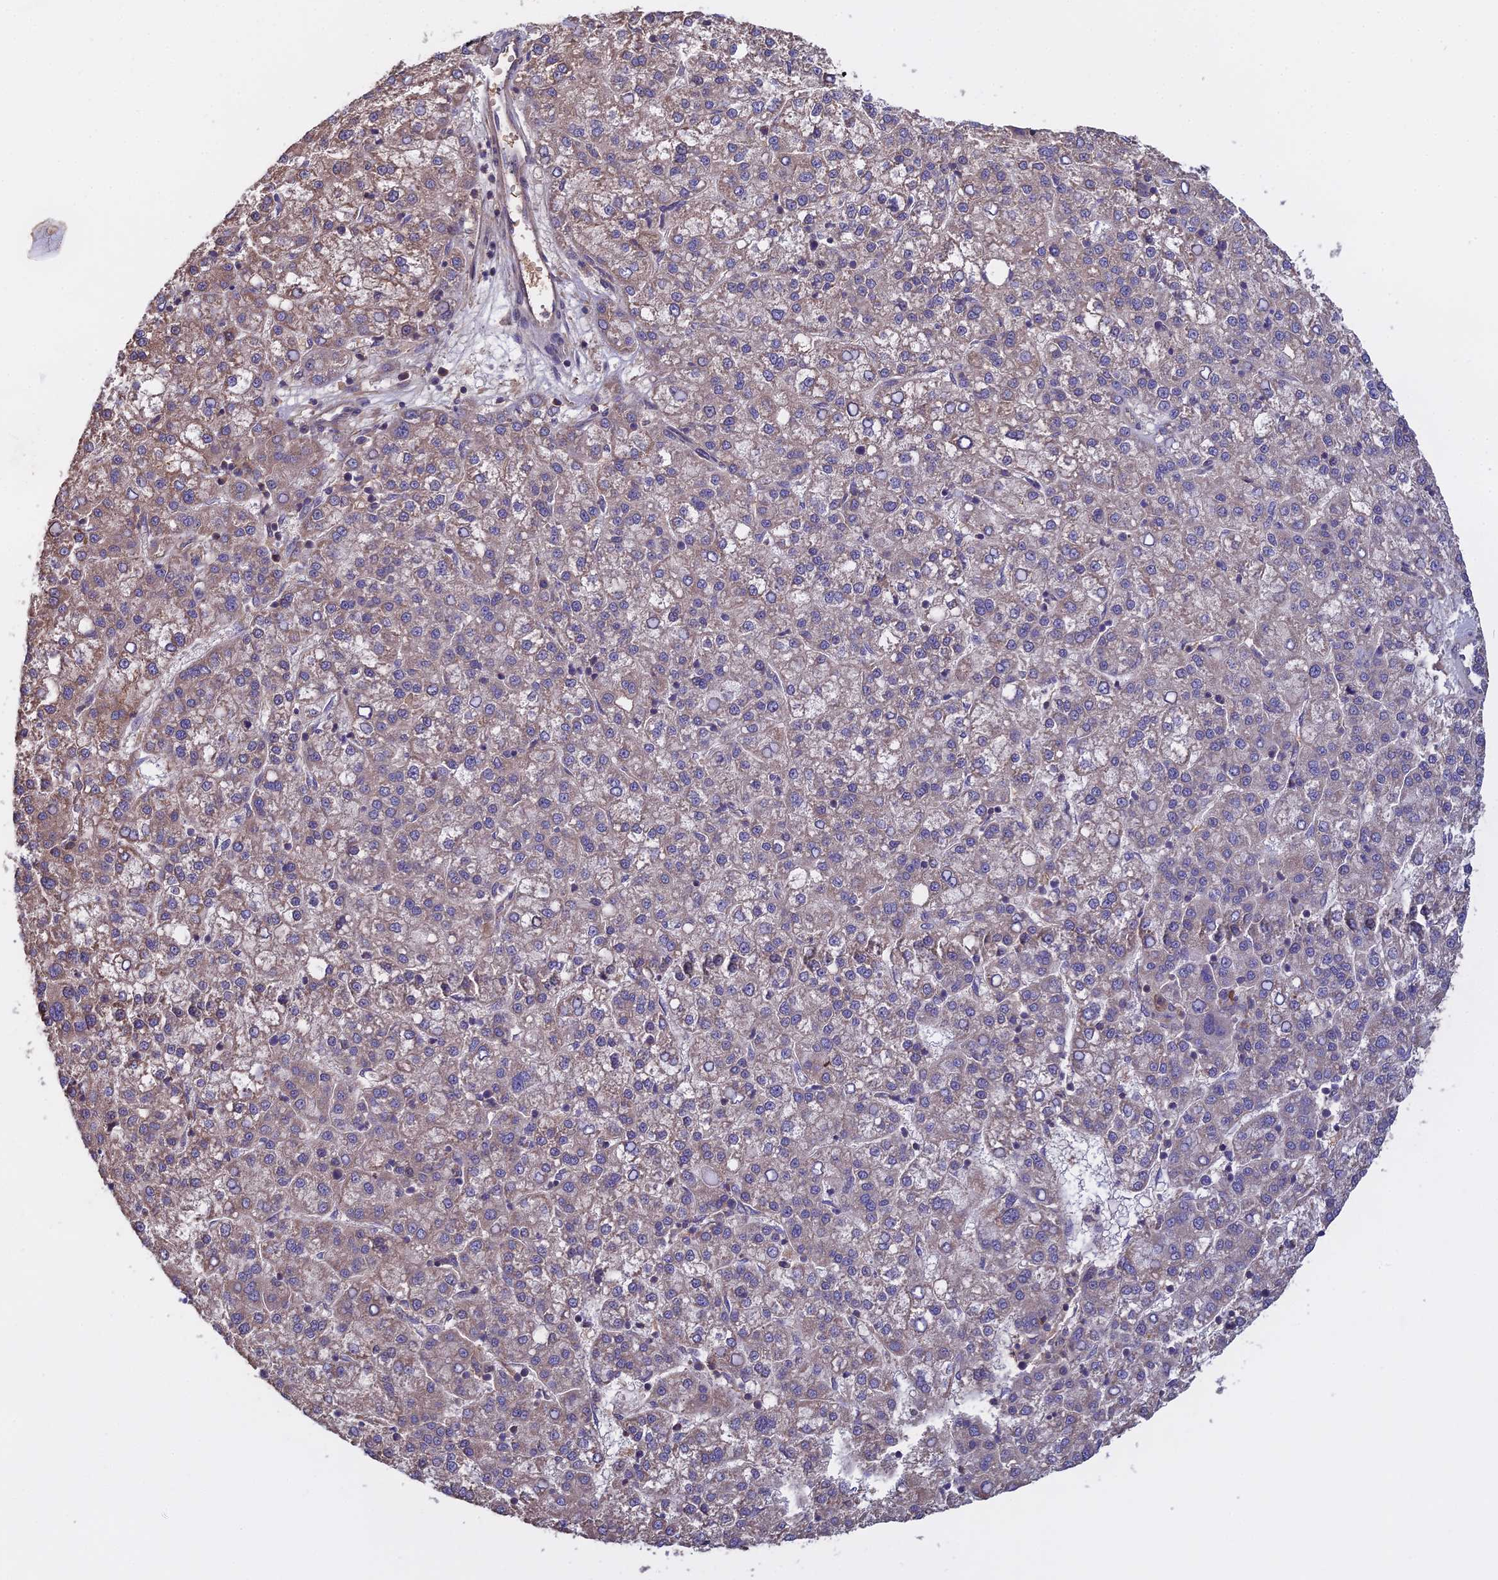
{"staining": {"intensity": "negative", "quantity": "none", "location": "none"}, "tissue": "liver cancer", "cell_type": "Tumor cells", "image_type": "cancer", "snomed": [{"axis": "morphology", "description": "Carcinoma, Hepatocellular, NOS"}, {"axis": "topography", "description": "Liver"}], "caption": "Immunohistochemical staining of liver cancer exhibits no significant expression in tumor cells.", "gene": "GALR2", "patient": {"sex": "female", "age": 58}}